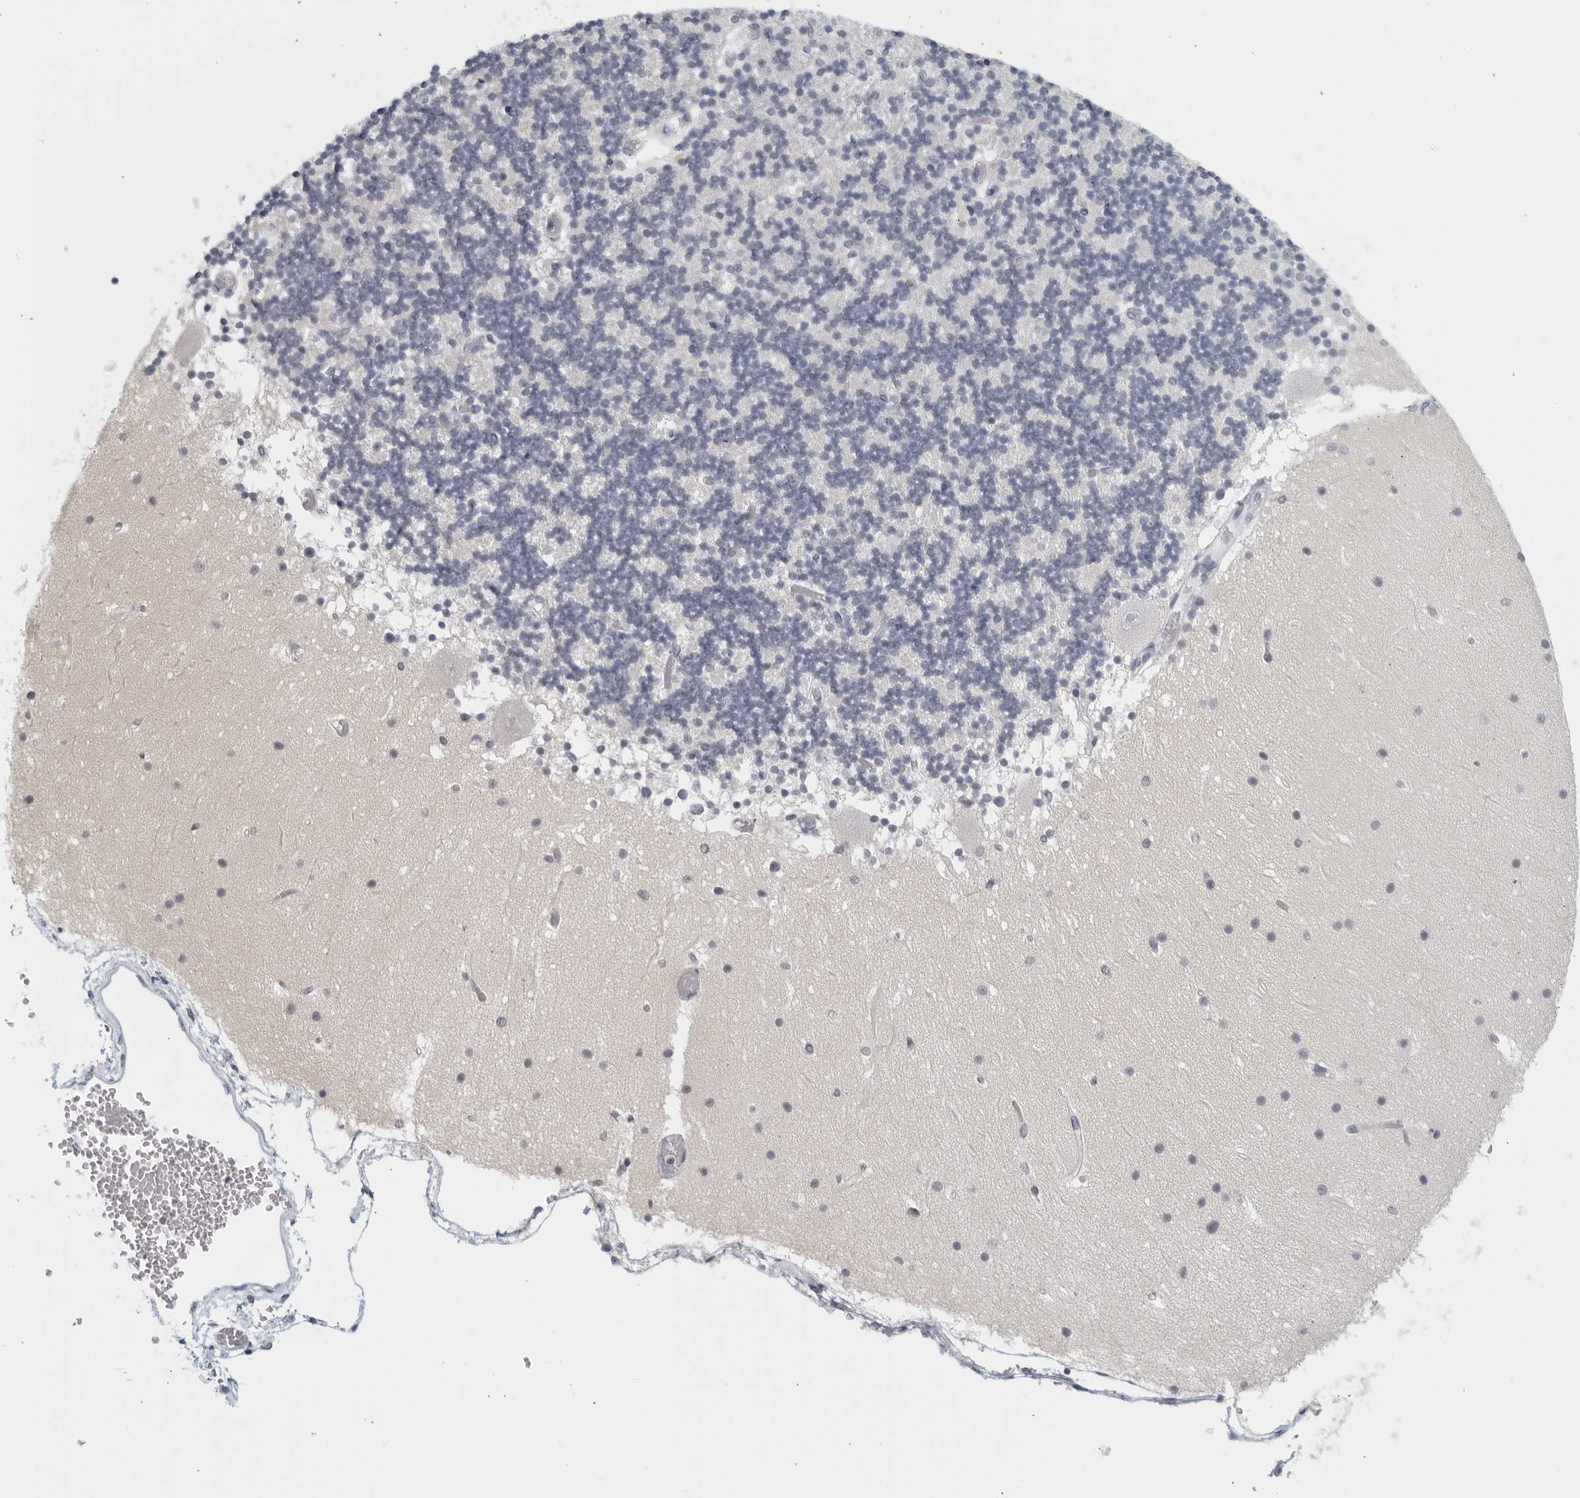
{"staining": {"intensity": "negative", "quantity": "none", "location": "none"}, "tissue": "cerebellum", "cell_type": "Cells in granular layer", "image_type": "normal", "snomed": [{"axis": "morphology", "description": "Normal tissue, NOS"}, {"axis": "topography", "description": "Cerebellum"}], "caption": "The photomicrograph displays no staining of cells in granular layer in normal cerebellum.", "gene": "MATN1", "patient": {"sex": "female", "age": 28}}